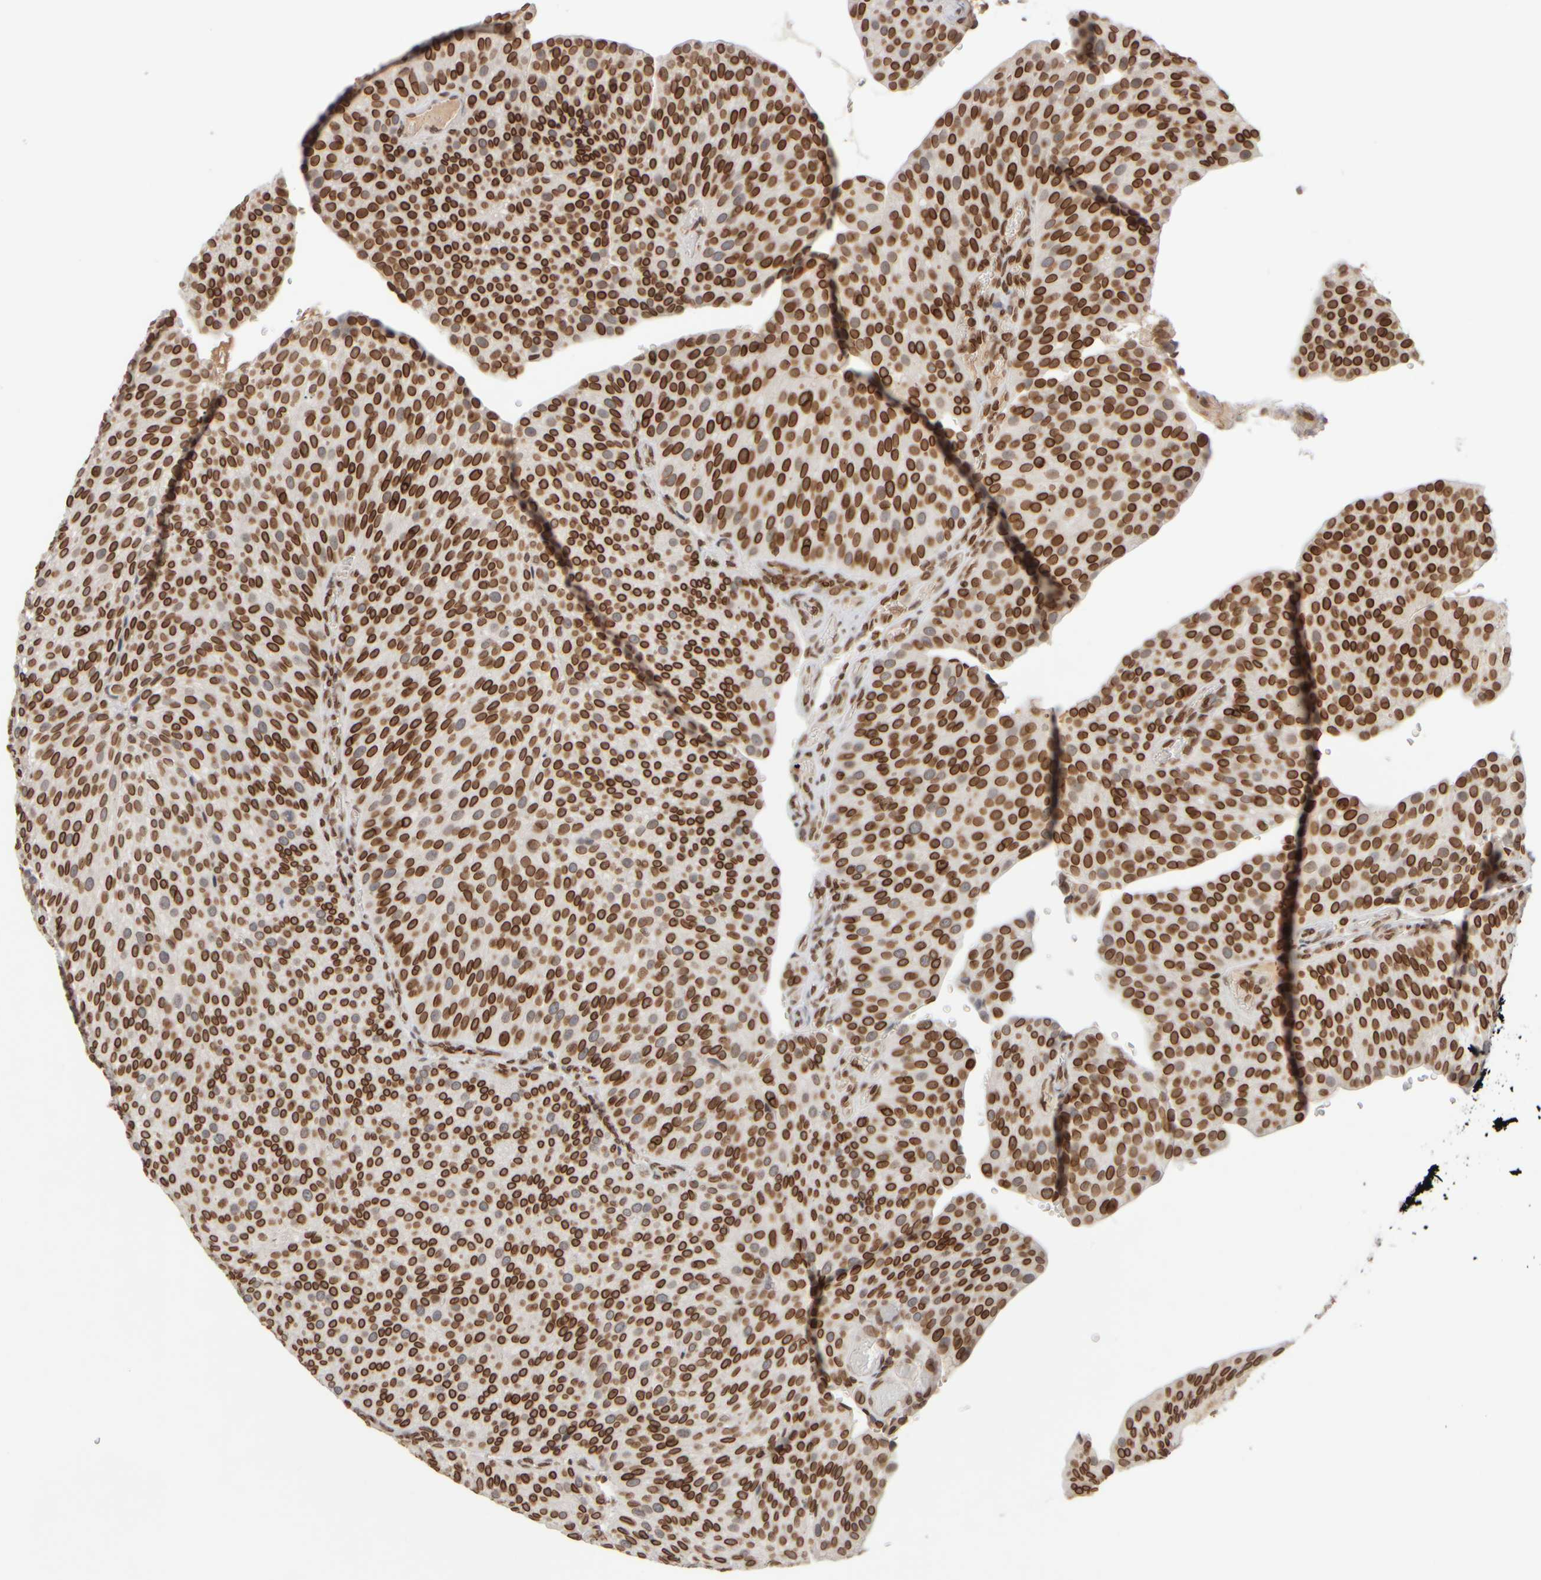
{"staining": {"intensity": "strong", "quantity": ">75%", "location": "cytoplasmic/membranous,nuclear"}, "tissue": "urothelial cancer", "cell_type": "Tumor cells", "image_type": "cancer", "snomed": [{"axis": "morphology", "description": "Normal tissue, NOS"}, {"axis": "morphology", "description": "Urothelial carcinoma, Low grade"}, {"axis": "topography", "description": "Smooth muscle"}, {"axis": "topography", "description": "Urinary bladder"}], "caption": "Human urothelial cancer stained with a brown dye exhibits strong cytoplasmic/membranous and nuclear positive expression in about >75% of tumor cells.", "gene": "ZC3HC1", "patient": {"sex": "male", "age": 60}}